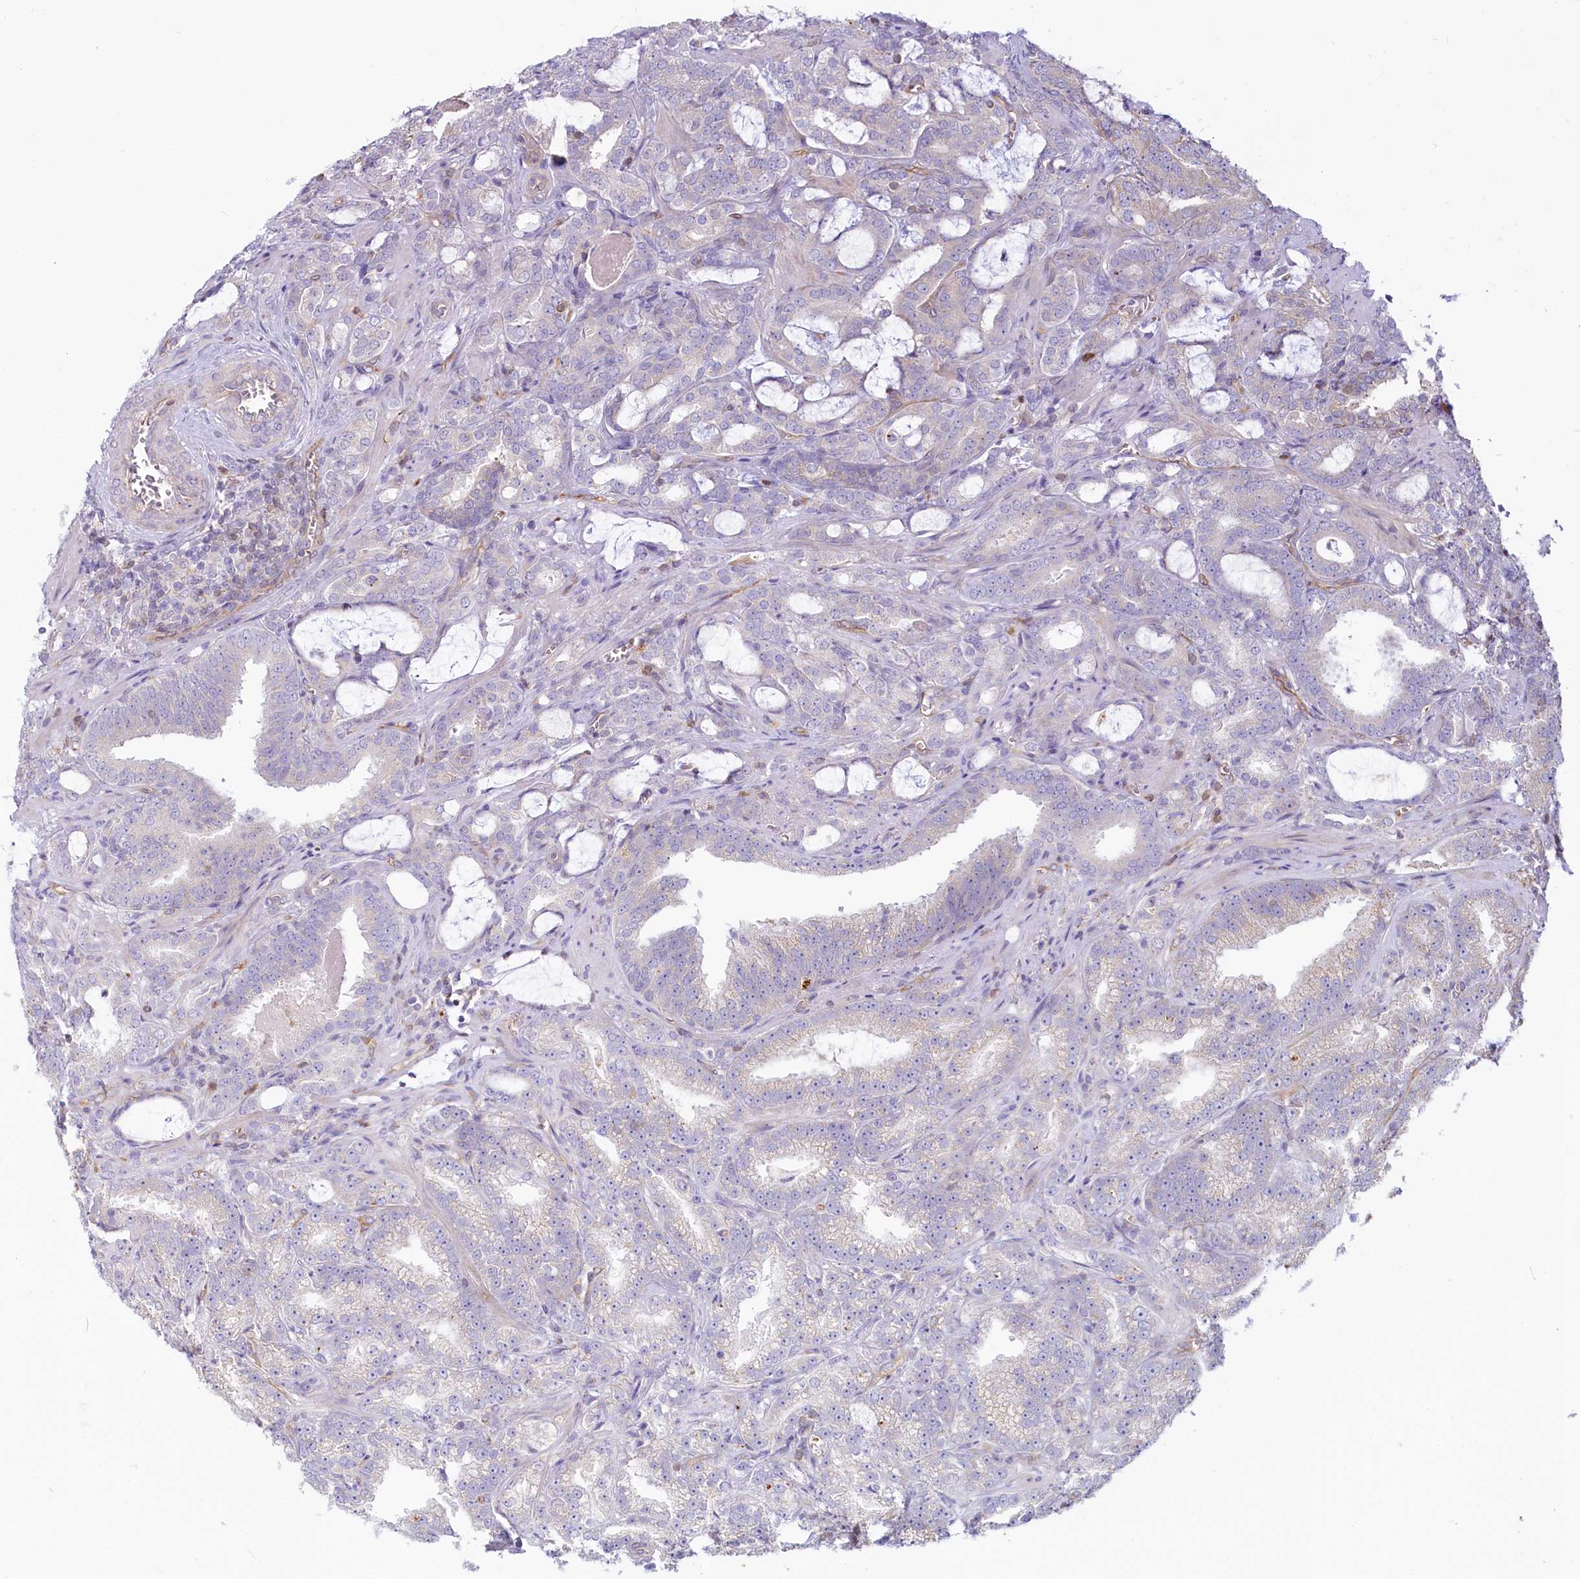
{"staining": {"intensity": "negative", "quantity": "none", "location": "none"}, "tissue": "prostate cancer", "cell_type": "Tumor cells", "image_type": "cancer", "snomed": [{"axis": "morphology", "description": "Adenocarcinoma, High grade"}, {"axis": "topography", "description": "Prostate and seminal vesicle, NOS"}], "caption": "An image of human prostate cancer is negative for staining in tumor cells.", "gene": "LMOD3", "patient": {"sex": "male", "age": 67}}